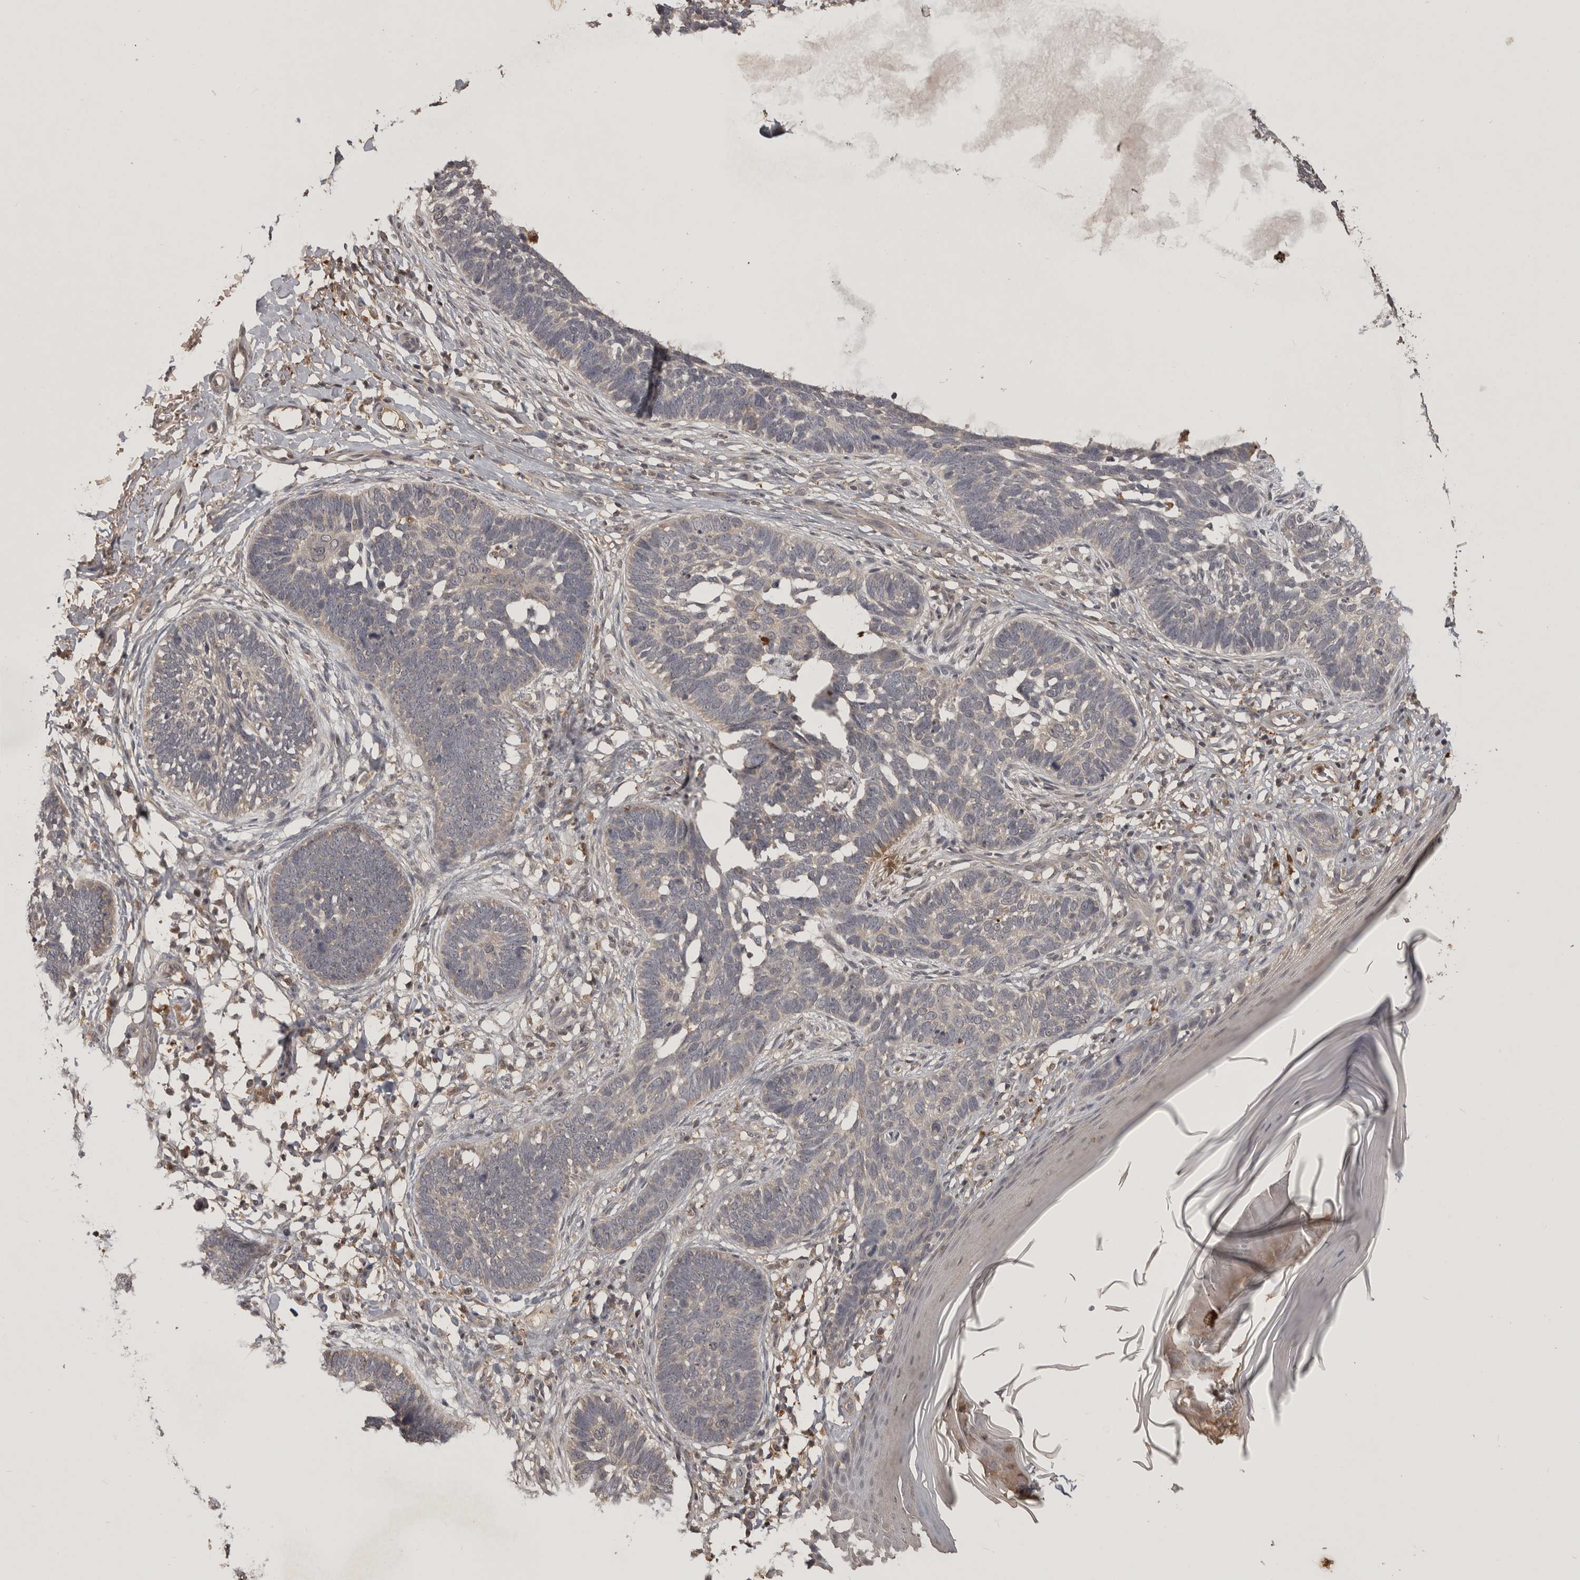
{"staining": {"intensity": "negative", "quantity": "none", "location": "none"}, "tissue": "skin cancer", "cell_type": "Tumor cells", "image_type": "cancer", "snomed": [{"axis": "morphology", "description": "Normal tissue, NOS"}, {"axis": "morphology", "description": "Basal cell carcinoma"}, {"axis": "topography", "description": "Skin"}], "caption": "Basal cell carcinoma (skin) was stained to show a protein in brown. There is no significant staining in tumor cells. The staining is performed using DAB brown chromogen with nuclei counter-stained in using hematoxylin.", "gene": "ADAMTS4", "patient": {"sex": "male", "age": 77}}